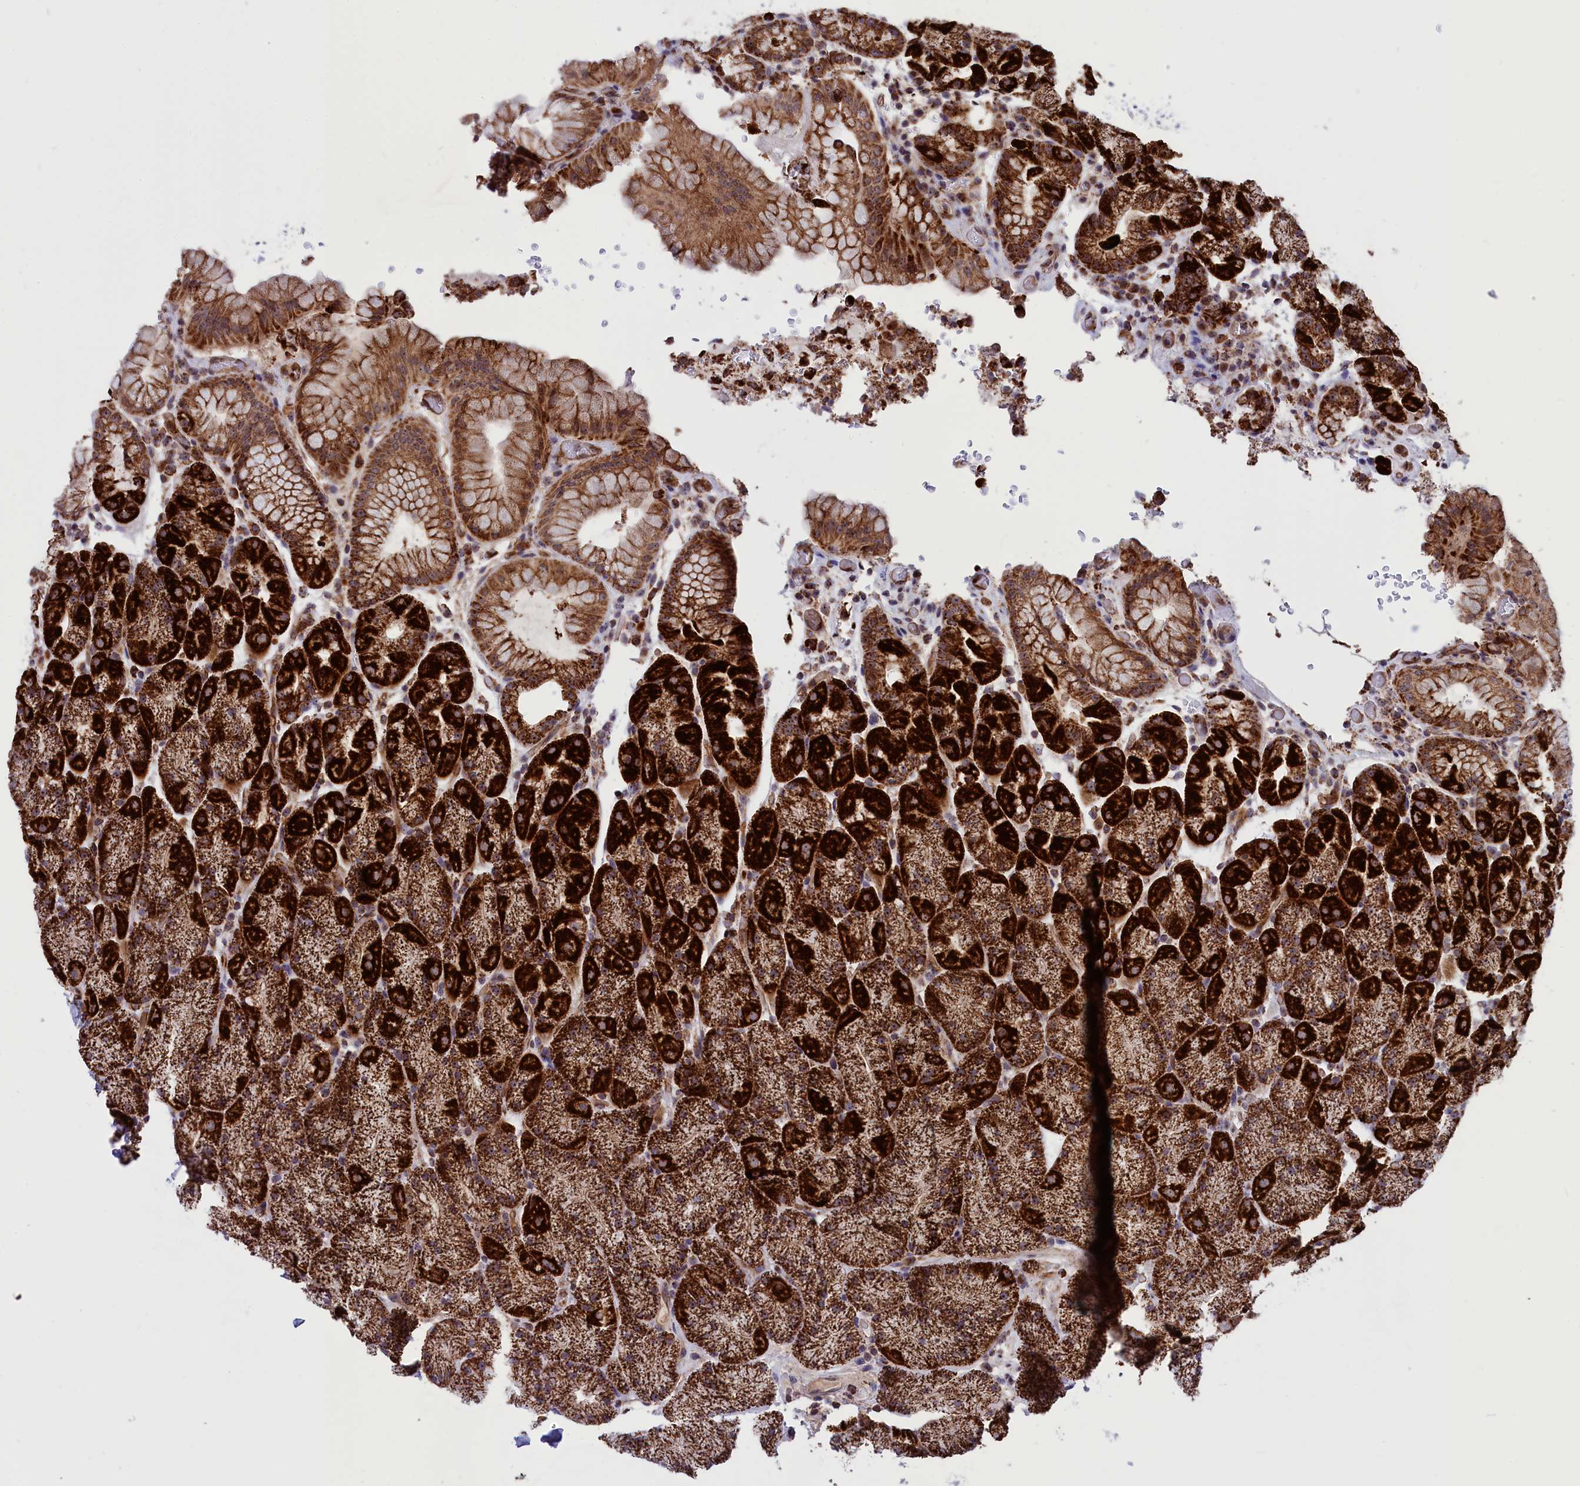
{"staining": {"intensity": "strong", "quantity": ">75%", "location": "cytoplasmic/membranous"}, "tissue": "stomach", "cell_type": "Glandular cells", "image_type": "normal", "snomed": [{"axis": "morphology", "description": "Normal tissue, NOS"}, {"axis": "topography", "description": "Stomach, upper"}, {"axis": "topography", "description": "Stomach, lower"}], "caption": "Glandular cells reveal high levels of strong cytoplasmic/membranous expression in approximately >75% of cells in normal human stomach. Immunohistochemistry stains the protein of interest in brown and the nuclei are stained blue.", "gene": "MPND", "patient": {"sex": "male", "age": 67}}